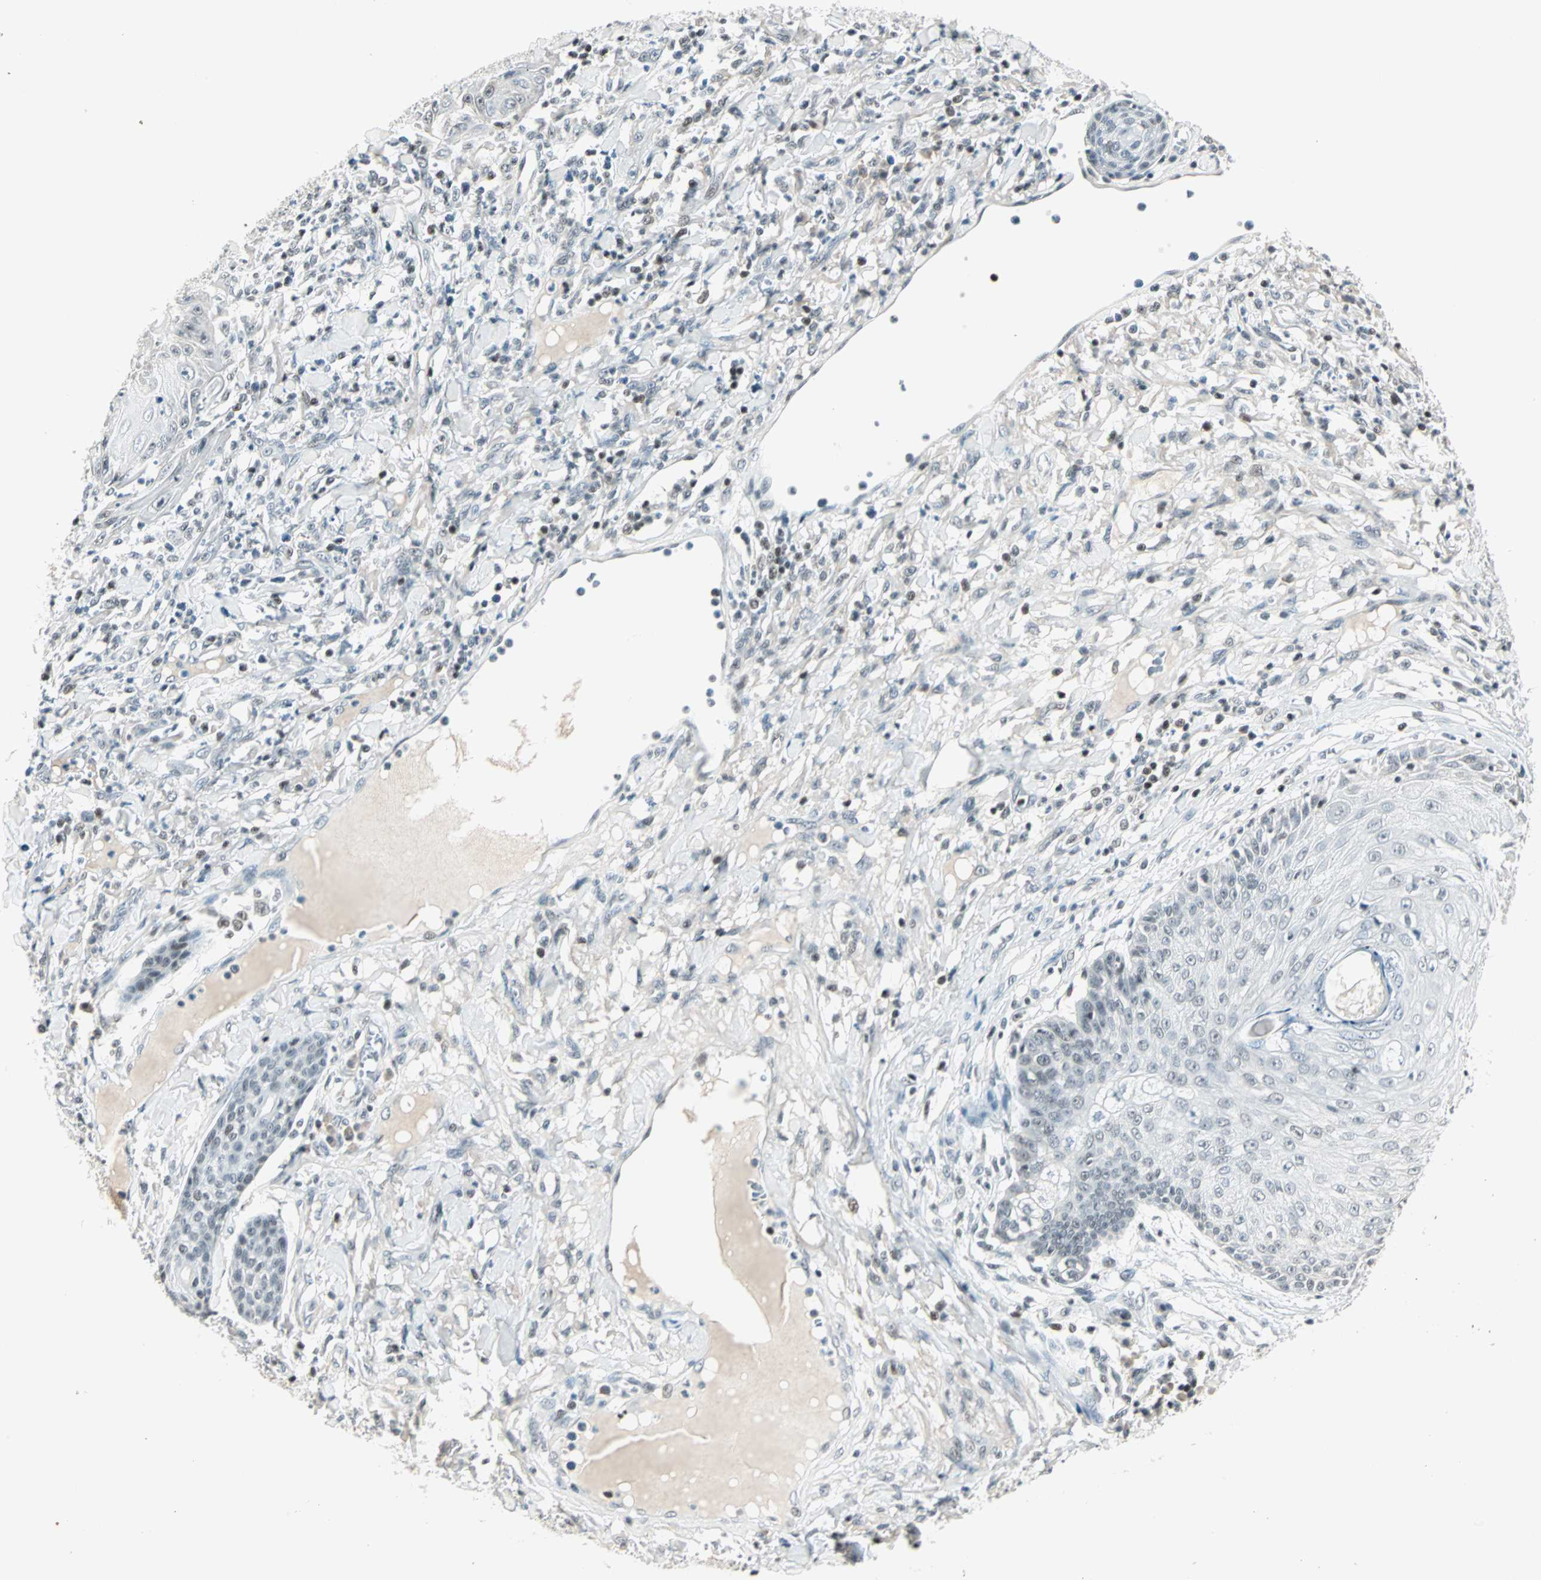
{"staining": {"intensity": "weak", "quantity": "<25%", "location": "nuclear"}, "tissue": "skin cancer", "cell_type": "Tumor cells", "image_type": "cancer", "snomed": [{"axis": "morphology", "description": "Squamous cell carcinoma, NOS"}, {"axis": "topography", "description": "Skin"}], "caption": "This is a image of immunohistochemistry (IHC) staining of skin squamous cell carcinoma, which shows no positivity in tumor cells.", "gene": "SIN3A", "patient": {"sex": "female", "age": 78}}